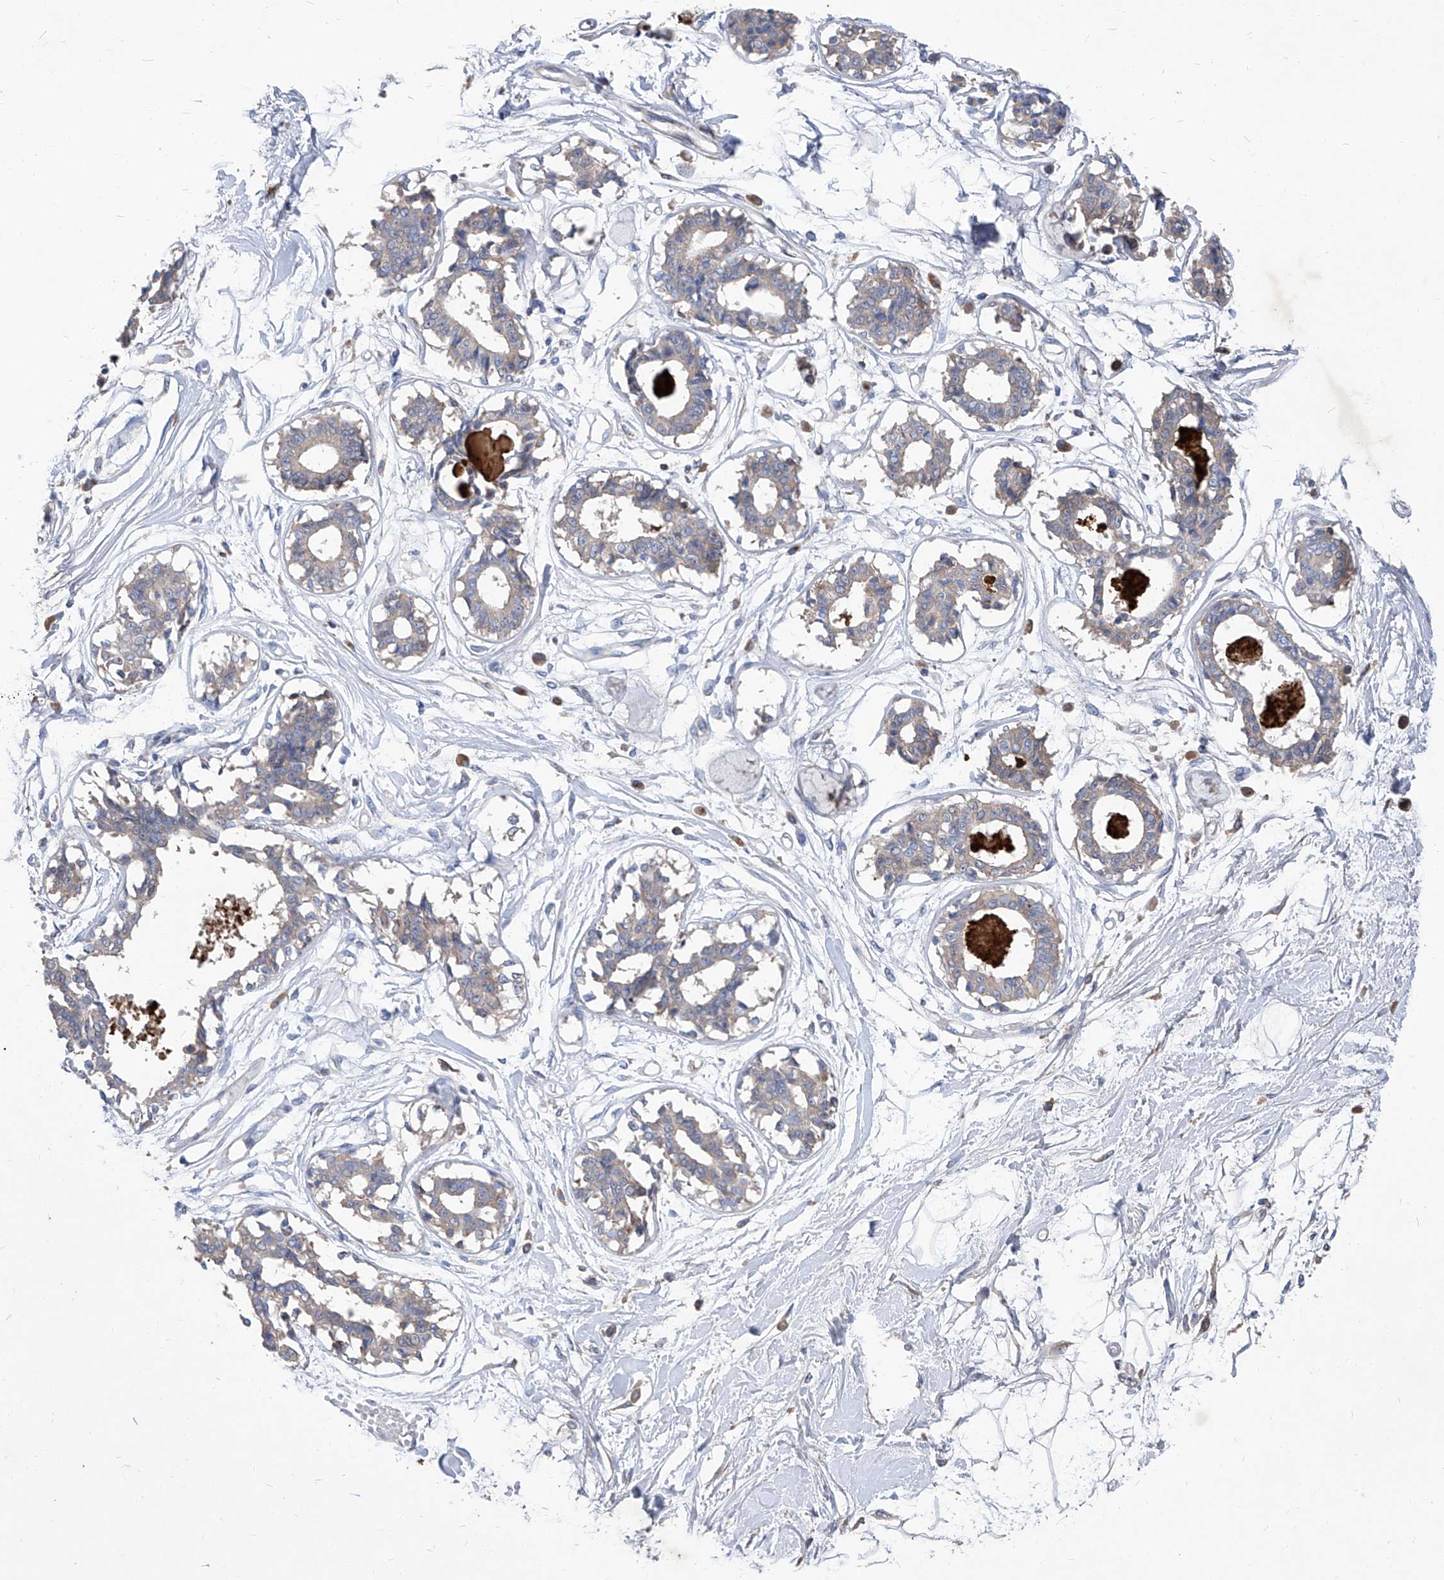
{"staining": {"intensity": "negative", "quantity": "none", "location": "none"}, "tissue": "breast", "cell_type": "Adipocytes", "image_type": "normal", "snomed": [{"axis": "morphology", "description": "Normal tissue, NOS"}, {"axis": "topography", "description": "Breast"}], "caption": "The IHC micrograph has no significant positivity in adipocytes of breast.", "gene": "EPHA8", "patient": {"sex": "female", "age": 45}}